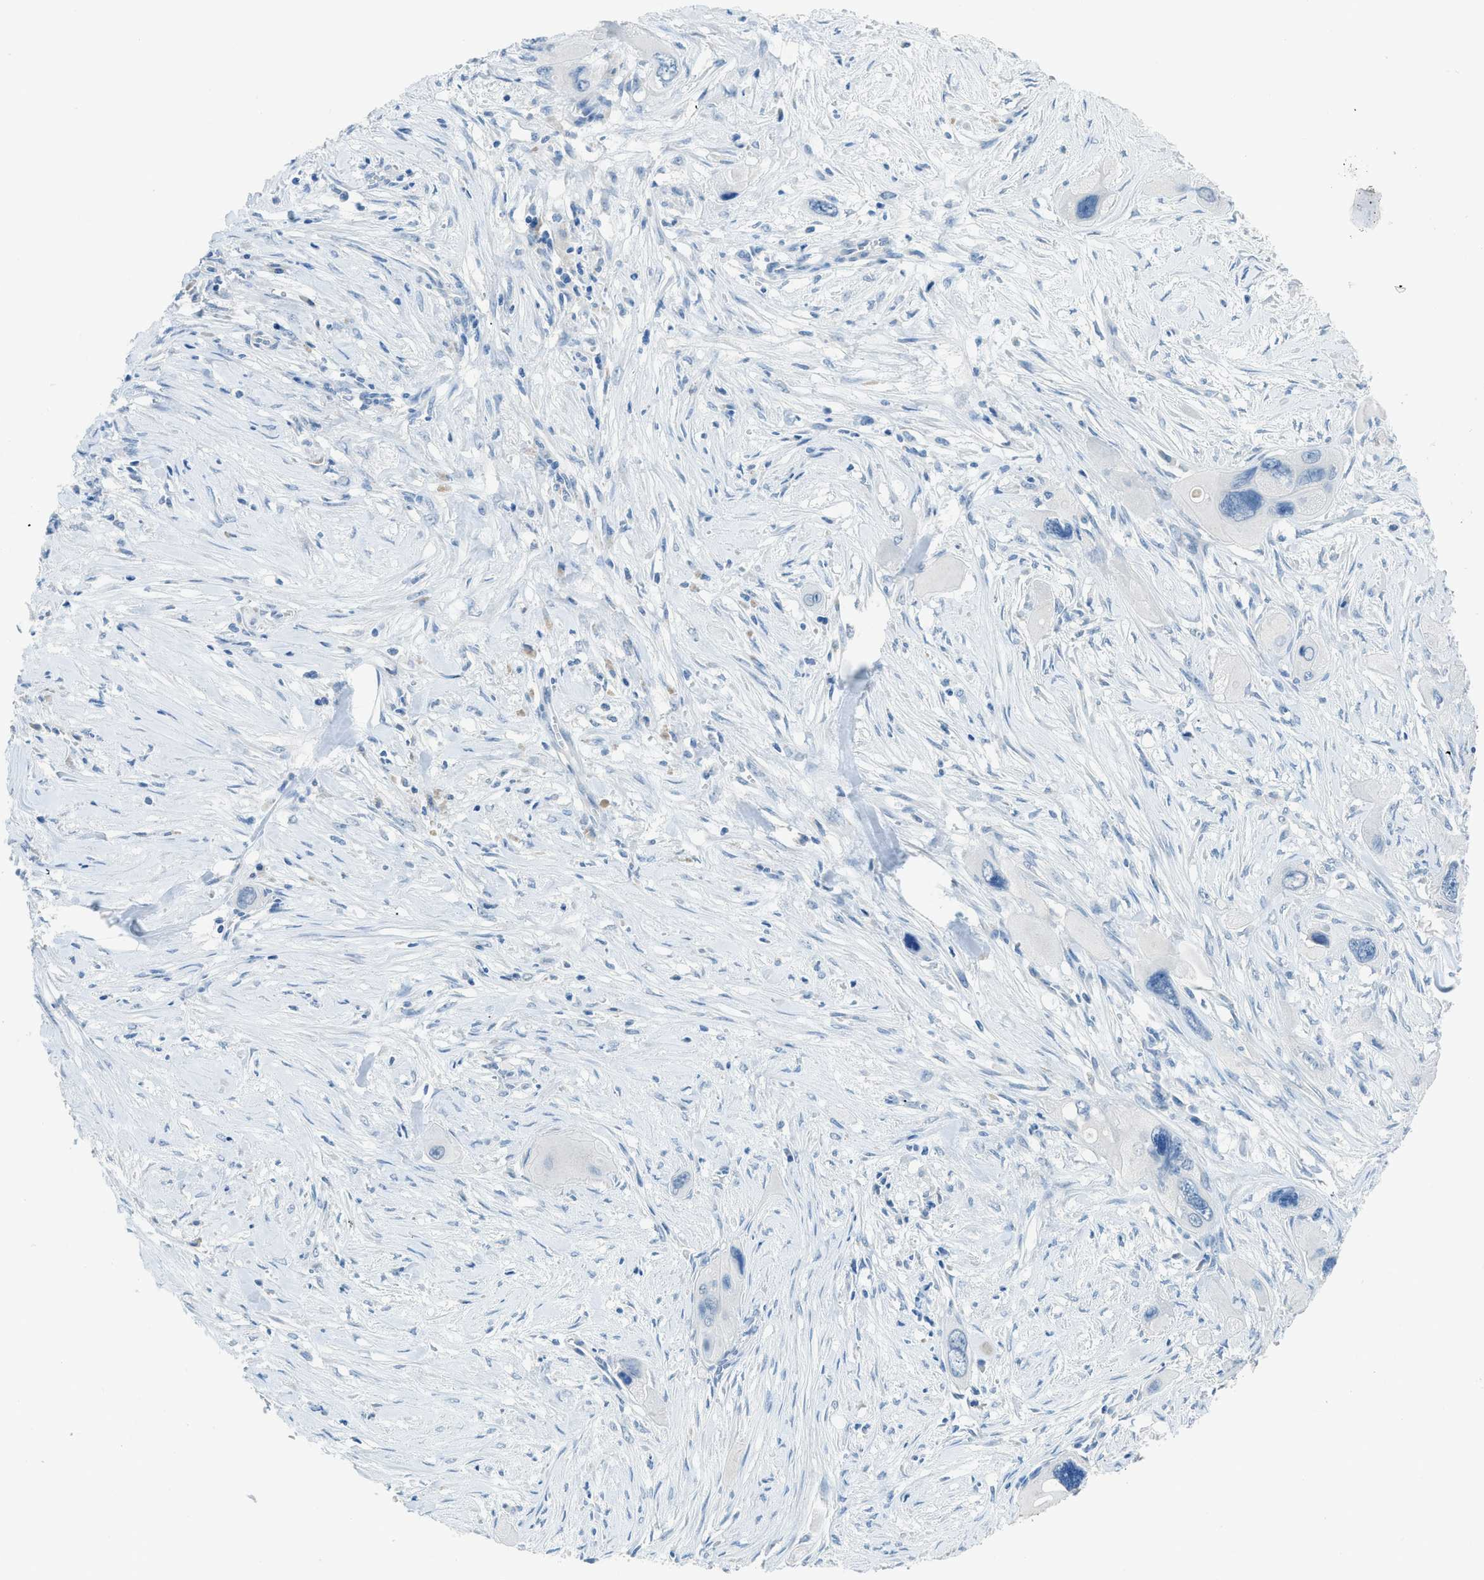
{"staining": {"intensity": "negative", "quantity": "none", "location": "none"}, "tissue": "pancreatic cancer", "cell_type": "Tumor cells", "image_type": "cancer", "snomed": [{"axis": "morphology", "description": "Adenocarcinoma, NOS"}, {"axis": "topography", "description": "Pancreas"}], "caption": "High power microscopy micrograph of an immunohistochemistry (IHC) image of pancreatic cancer (adenocarcinoma), revealing no significant staining in tumor cells.", "gene": "ACAN", "patient": {"sex": "male", "age": 73}}